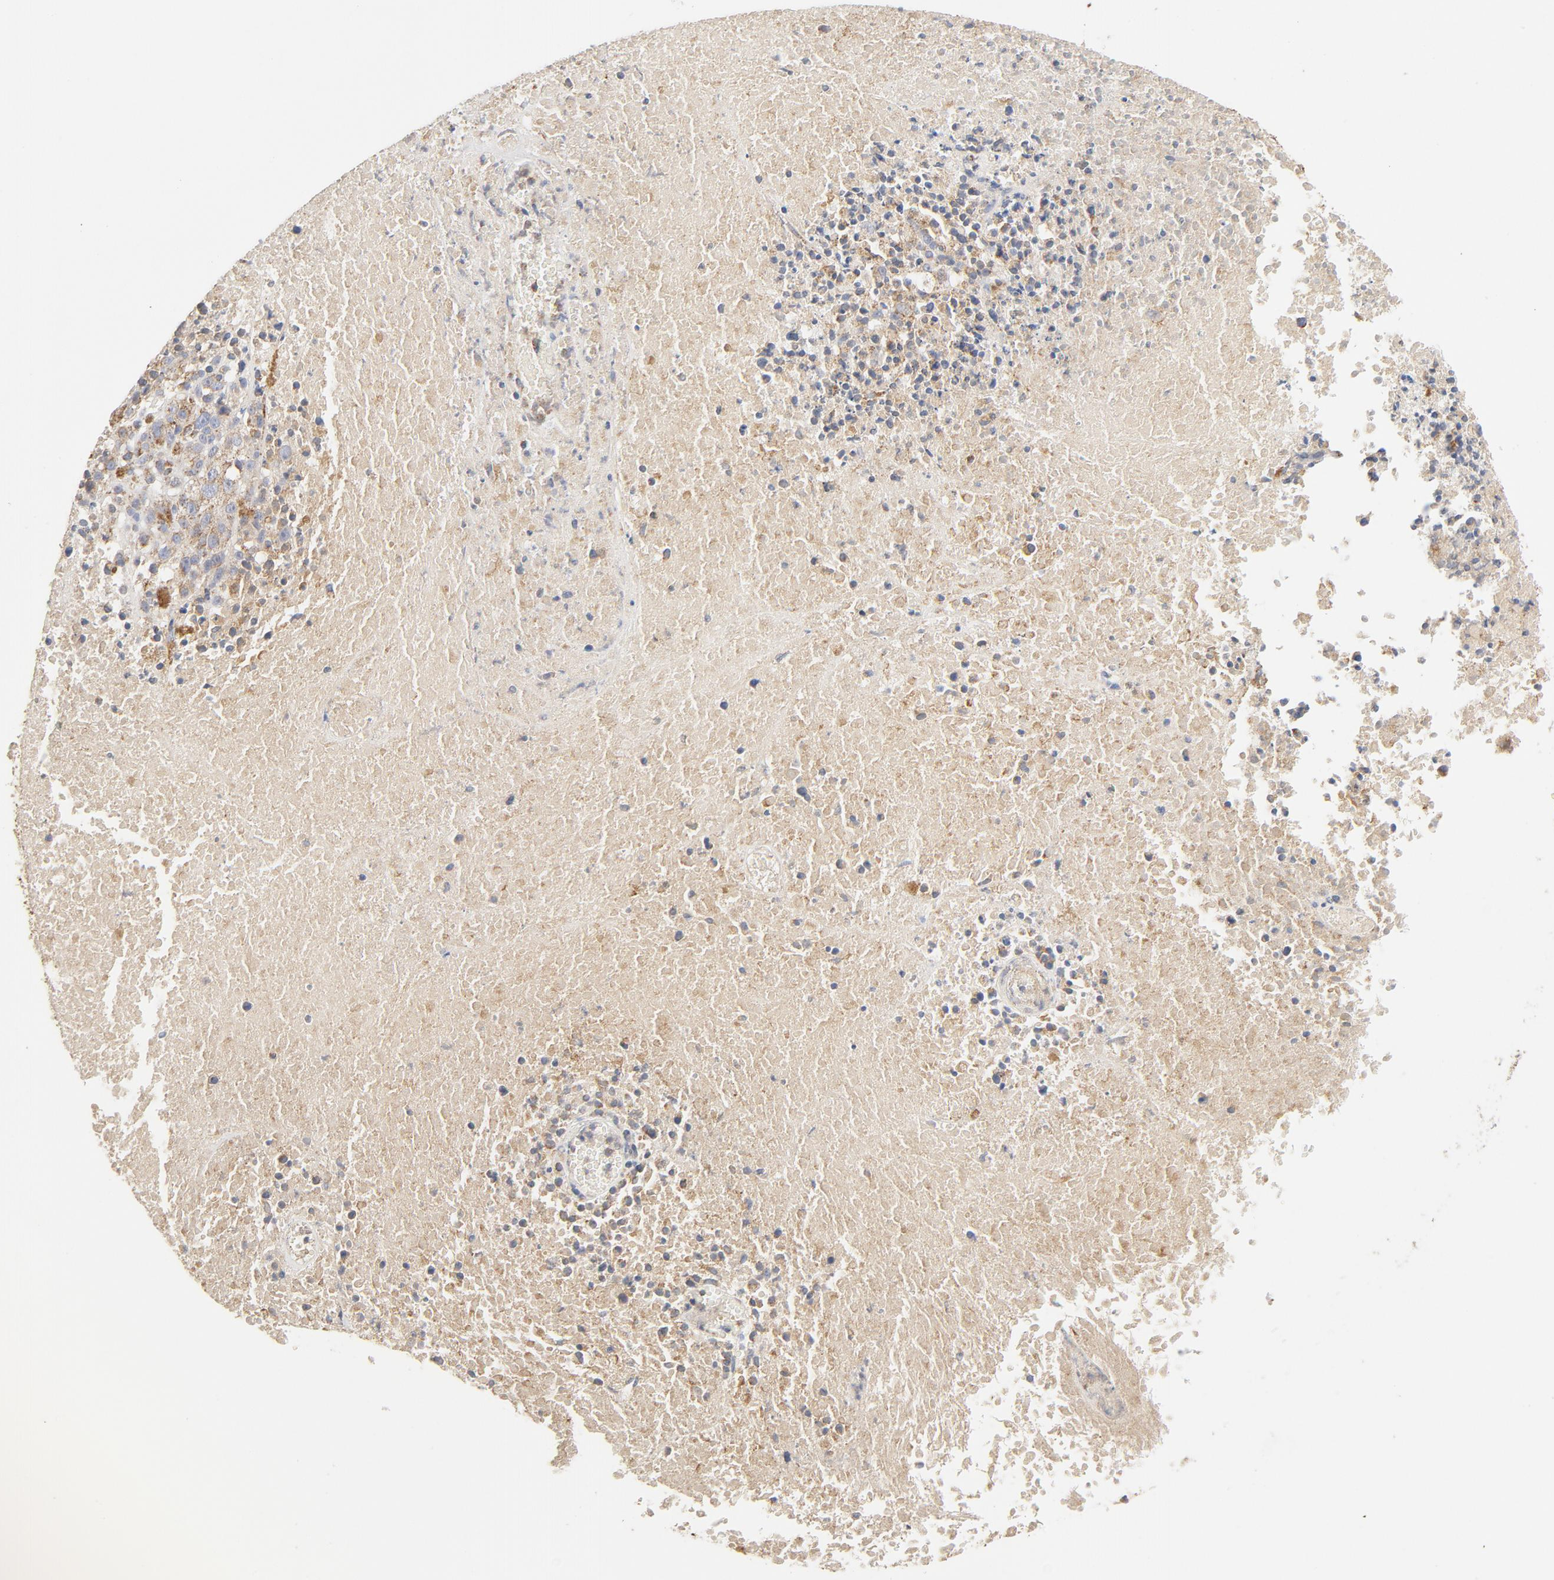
{"staining": {"intensity": "moderate", "quantity": ">75%", "location": "cytoplasmic/membranous"}, "tissue": "melanoma", "cell_type": "Tumor cells", "image_type": "cancer", "snomed": [{"axis": "morphology", "description": "Malignant melanoma, Metastatic site"}, {"axis": "topography", "description": "Cerebral cortex"}], "caption": "Immunohistochemical staining of melanoma reveals medium levels of moderate cytoplasmic/membranous protein positivity in approximately >75% of tumor cells.", "gene": "PCNX4", "patient": {"sex": "female", "age": 52}}